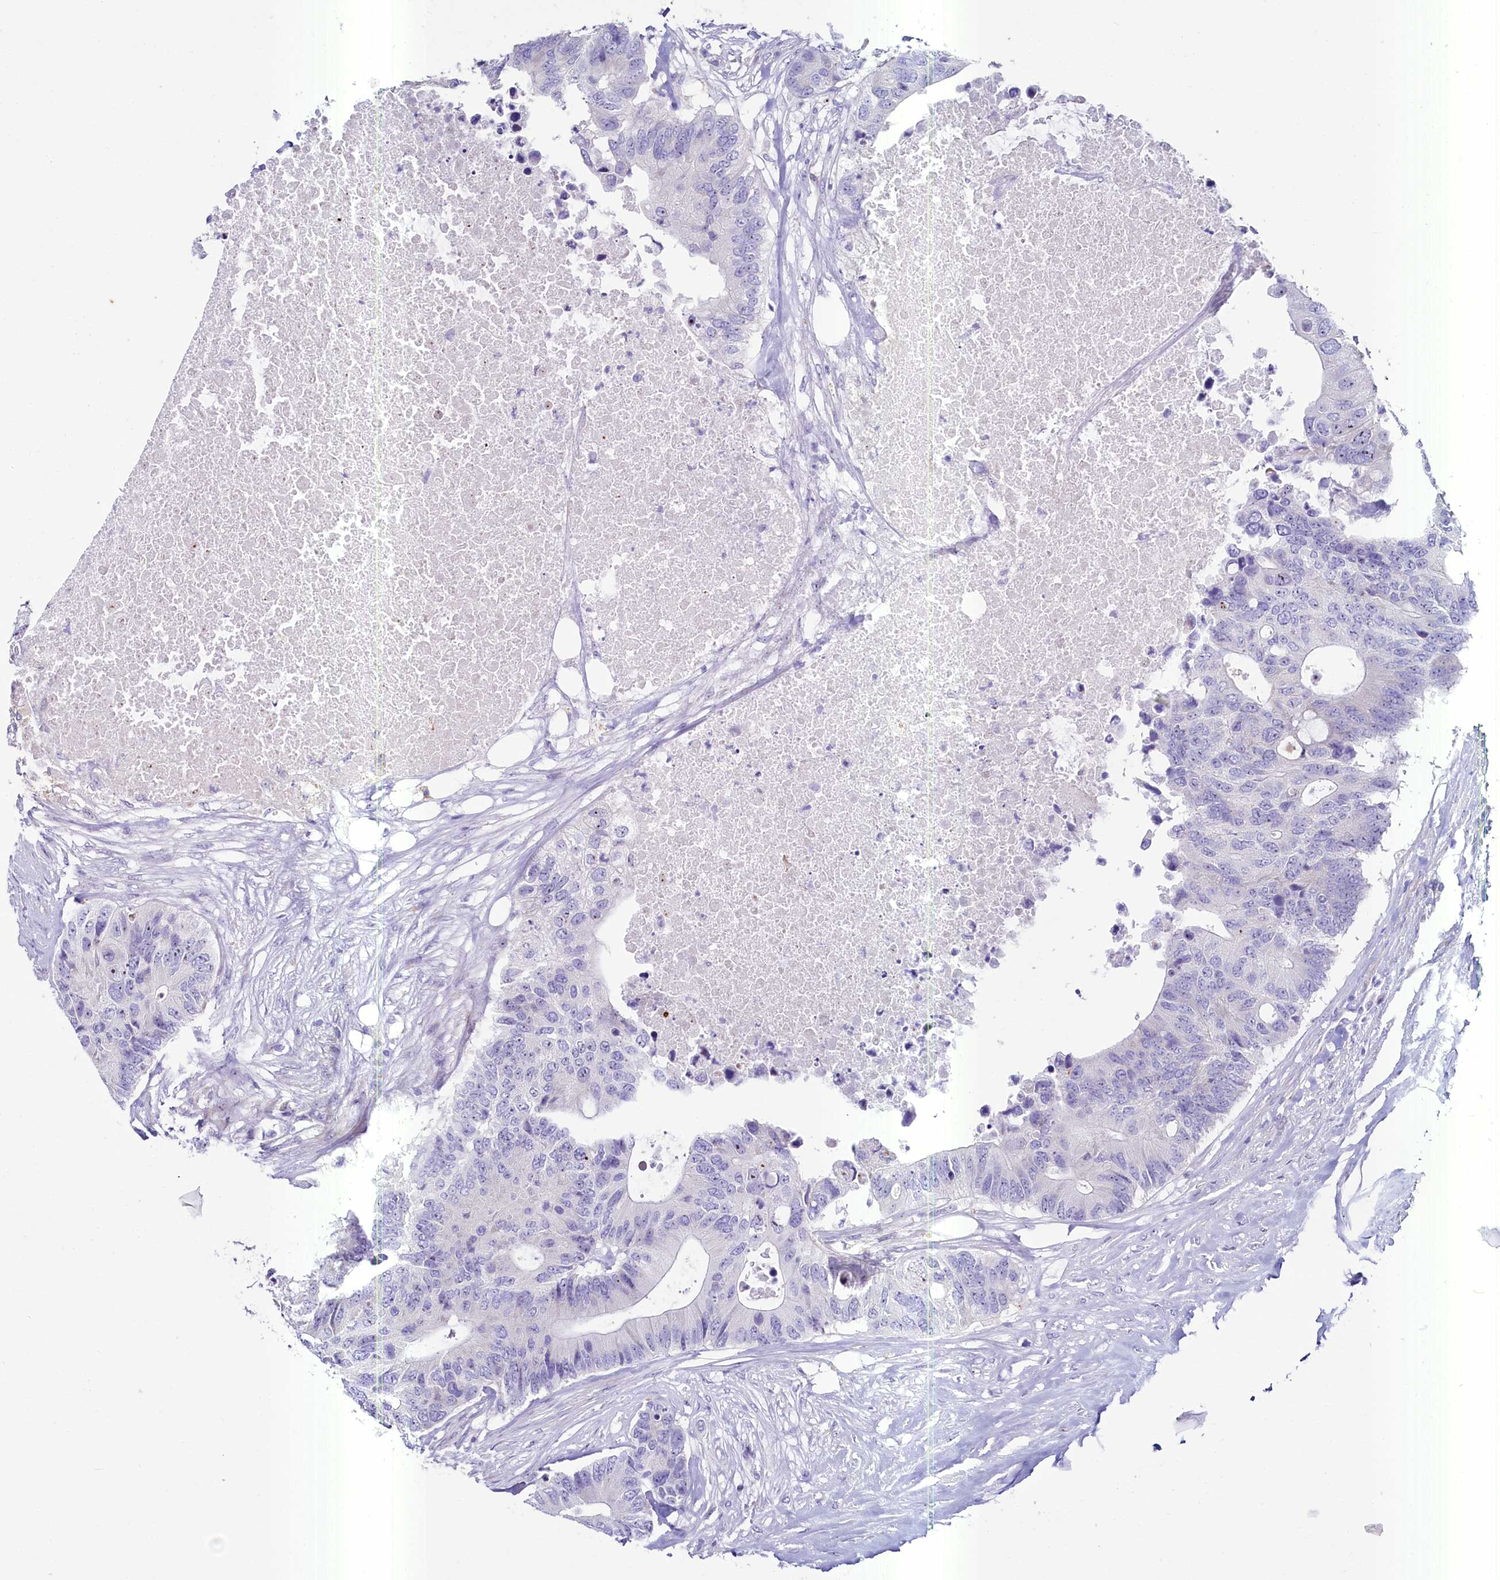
{"staining": {"intensity": "moderate", "quantity": "<25%", "location": "nuclear"}, "tissue": "colorectal cancer", "cell_type": "Tumor cells", "image_type": "cancer", "snomed": [{"axis": "morphology", "description": "Adenocarcinoma, NOS"}, {"axis": "topography", "description": "Colon"}], "caption": "Immunohistochemical staining of colorectal cancer exhibits low levels of moderate nuclear staining in about <25% of tumor cells. The protein is stained brown, and the nuclei are stained in blue (DAB IHC with brightfield microscopy, high magnification).", "gene": "SH3TC2", "patient": {"sex": "male", "age": 71}}